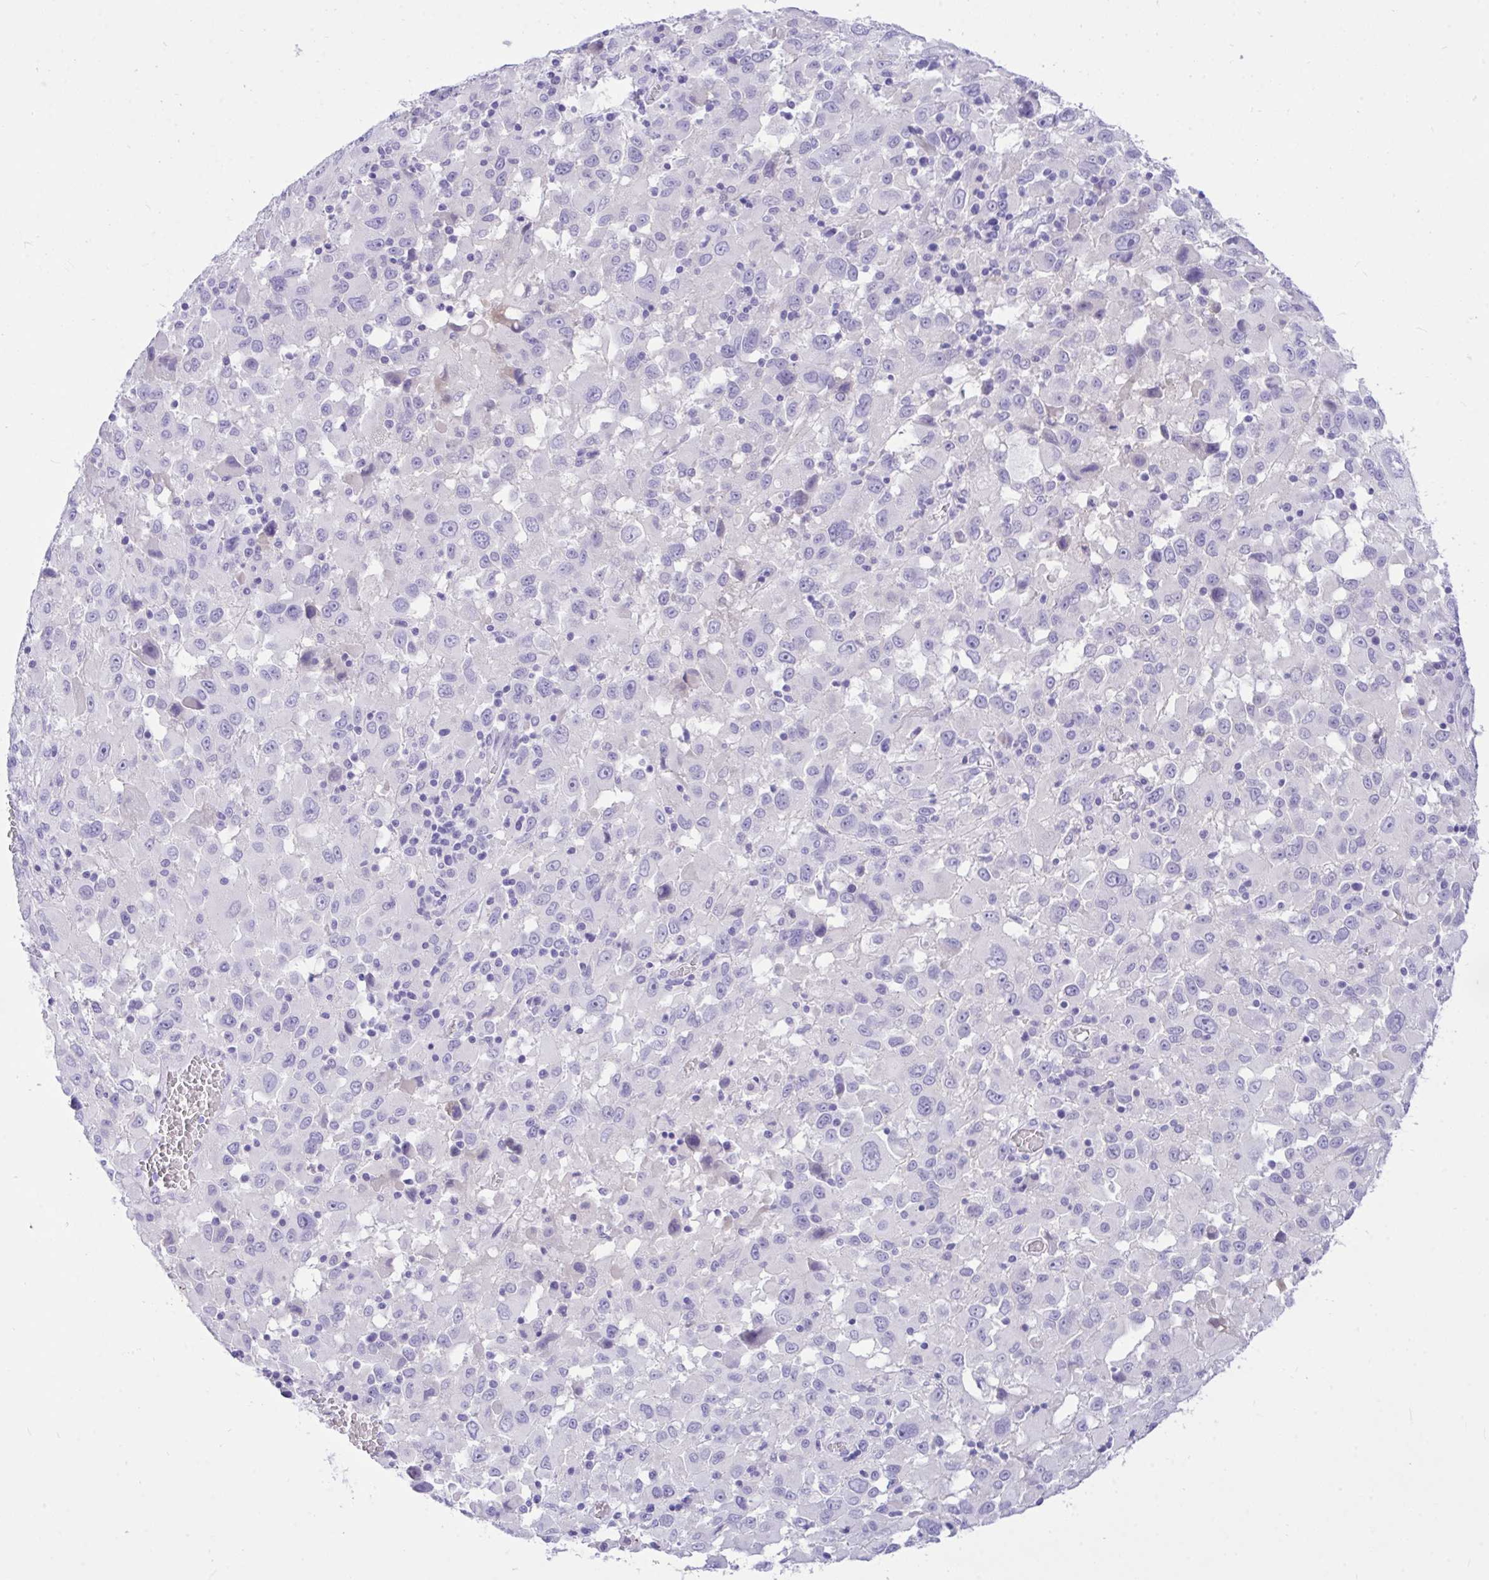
{"staining": {"intensity": "negative", "quantity": "none", "location": "none"}, "tissue": "melanoma", "cell_type": "Tumor cells", "image_type": "cancer", "snomed": [{"axis": "morphology", "description": "Malignant melanoma, Metastatic site"}, {"axis": "topography", "description": "Soft tissue"}], "caption": "Tumor cells show no significant protein expression in malignant melanoma (metastatic site).", "gene": "TLN2", "patient": {"sex": "male", "age": 50}}